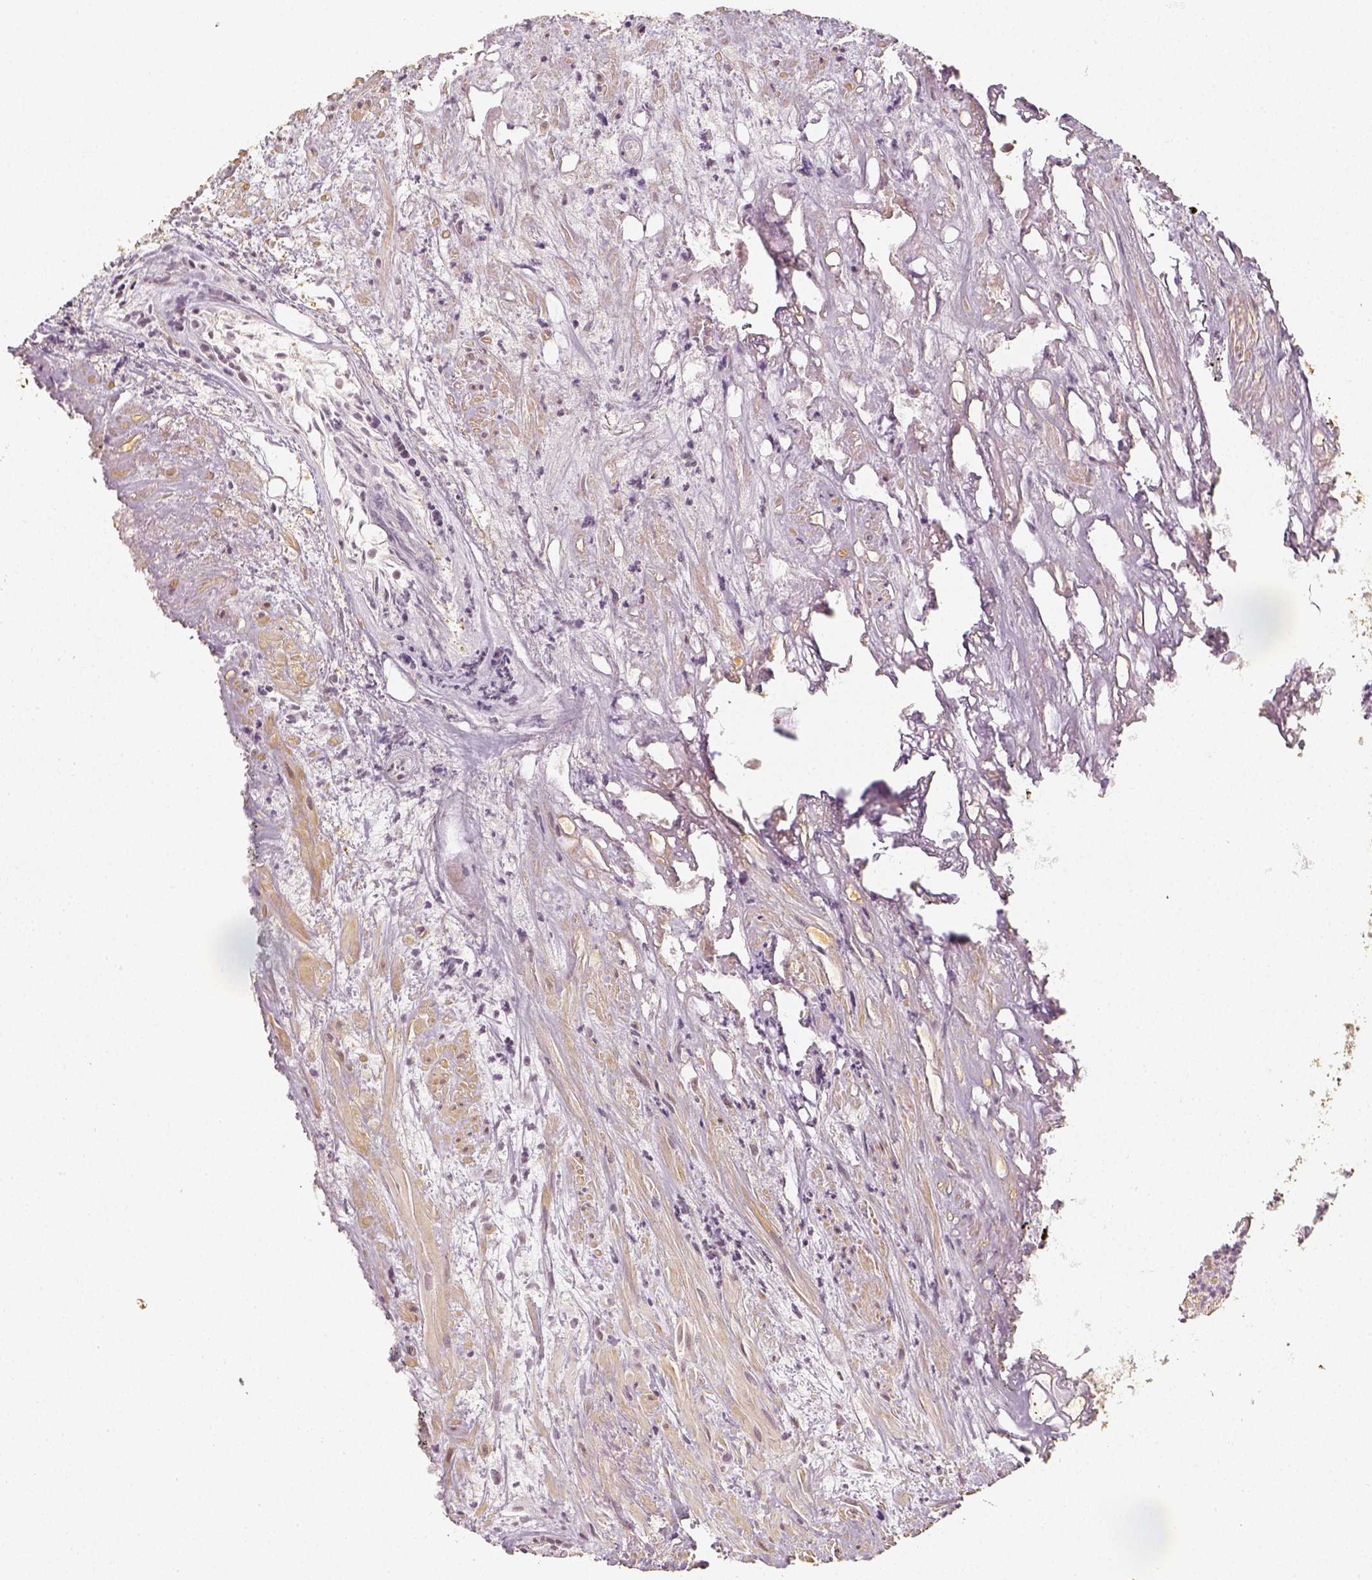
{"staining": {"intensity": "moderate", "quantity": ">75%", "location": "nuclear"}, "tissue": "prostate cancer", "cell_type": "Tumor cells", "image_type": "cancer", "snomed": [{"axis": "morphology", "description": "Adenocarcinoma, High grade"}, {"axis": "topography", "description": "Prostate"}], "caption": "The immunohistochemical stain highlights moderate nuclear expression in tumor cells of prostate cancer tissue. The staining was performed using DAB to visualize the protein expression in brown, while the nuclei were stained in blue with hematoxylin (Magnification: 20x).", "gene": "HDAC1", "patient": {"sex": "male", "age": 58}}